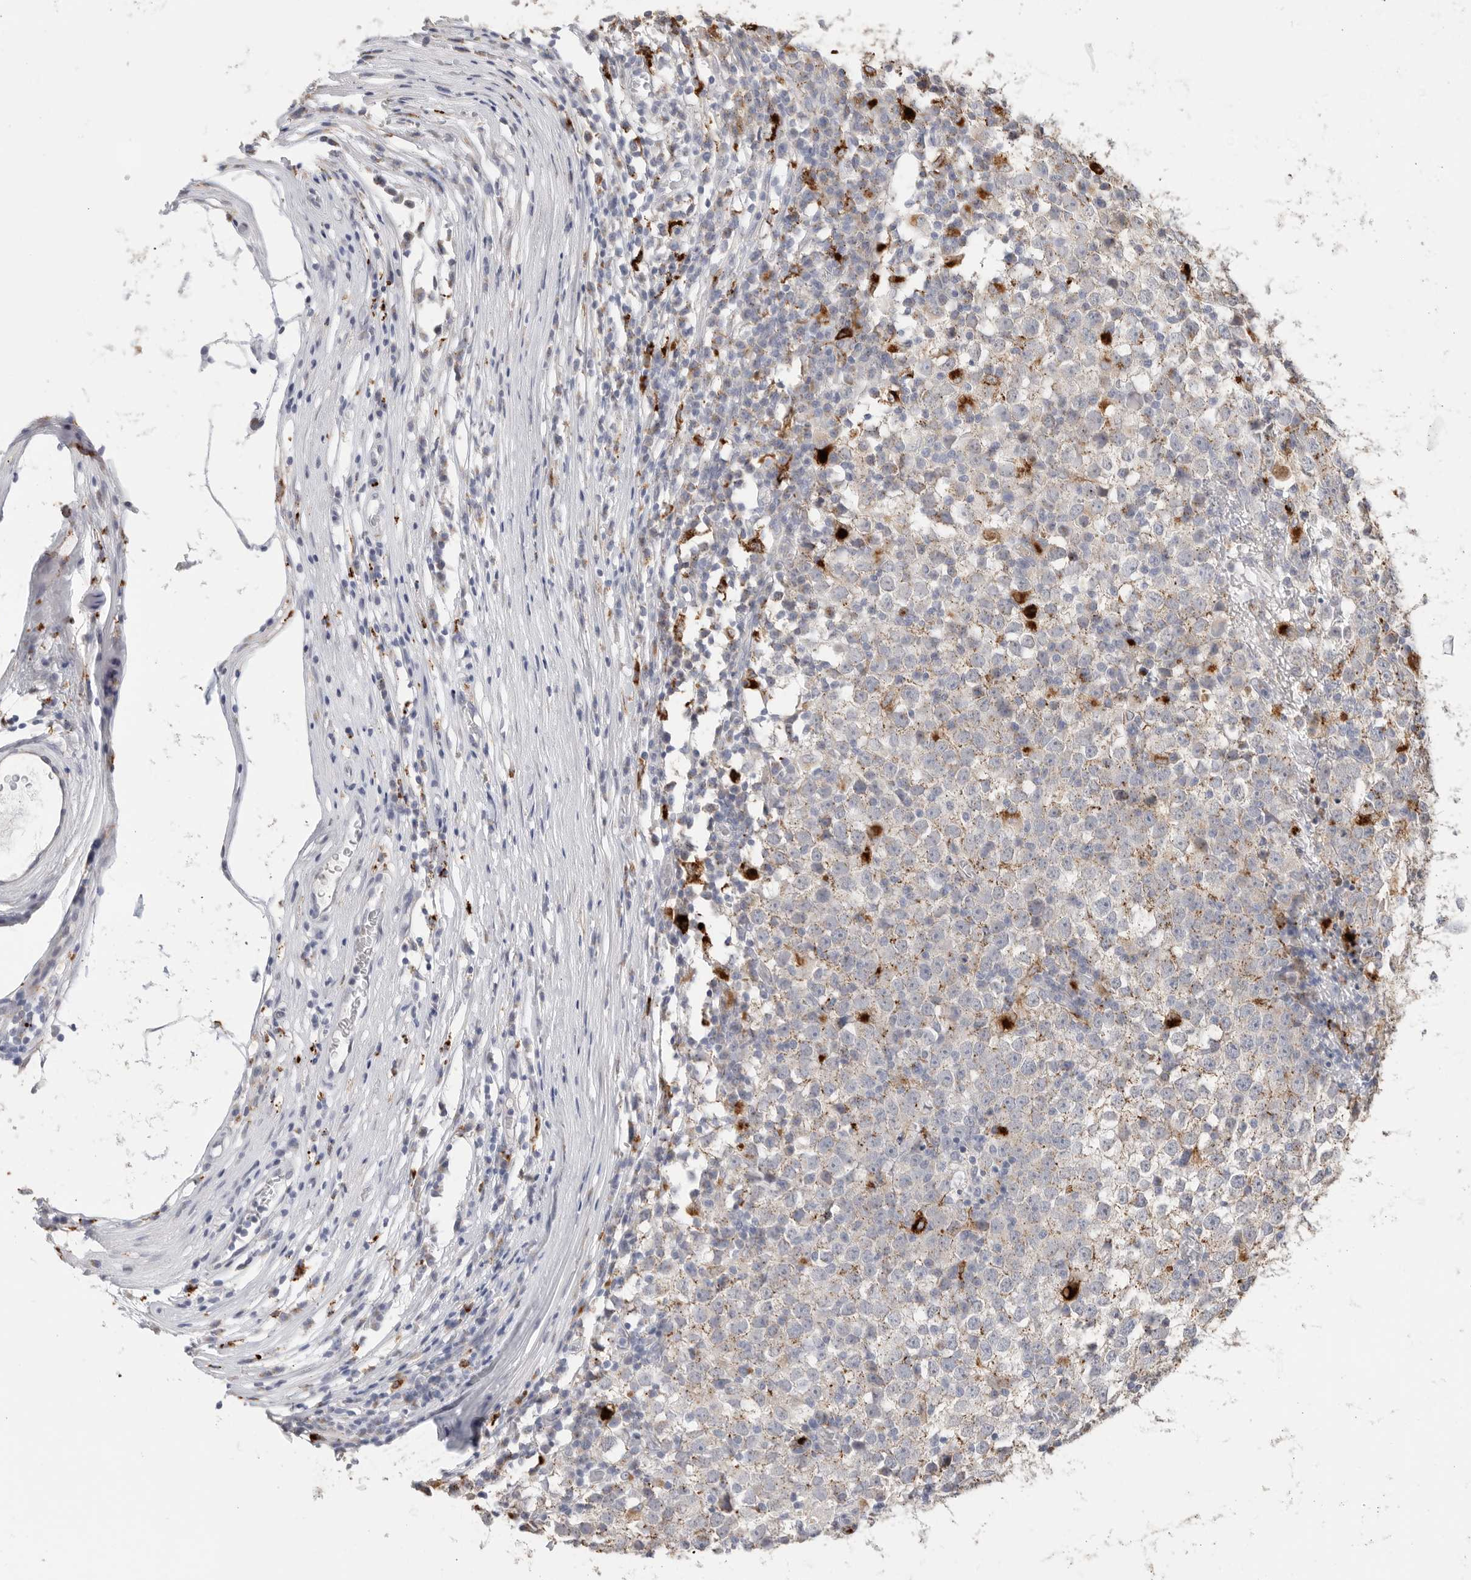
{"staining": {"intensity": "moderate", "quantity": "25%-75%", "location": "cytoplasmic/membranous"}, "tissue": "testis cancer", "cell_type": "Tumor cells", "image_type": "cancer", "snomed": [{"axis": "morphology", "description": "Seminoma, NOS"}, {"axis": "topography", "description": "Testis"}], "caption": "Immunohistochemical staining of testis cancer reveals medium levels of moderate cytoplasmic/membranous positivity in about 25%-75% of tumor cells.", "gene": "GGH", "patient": {"sex": "male", "age": 65}}